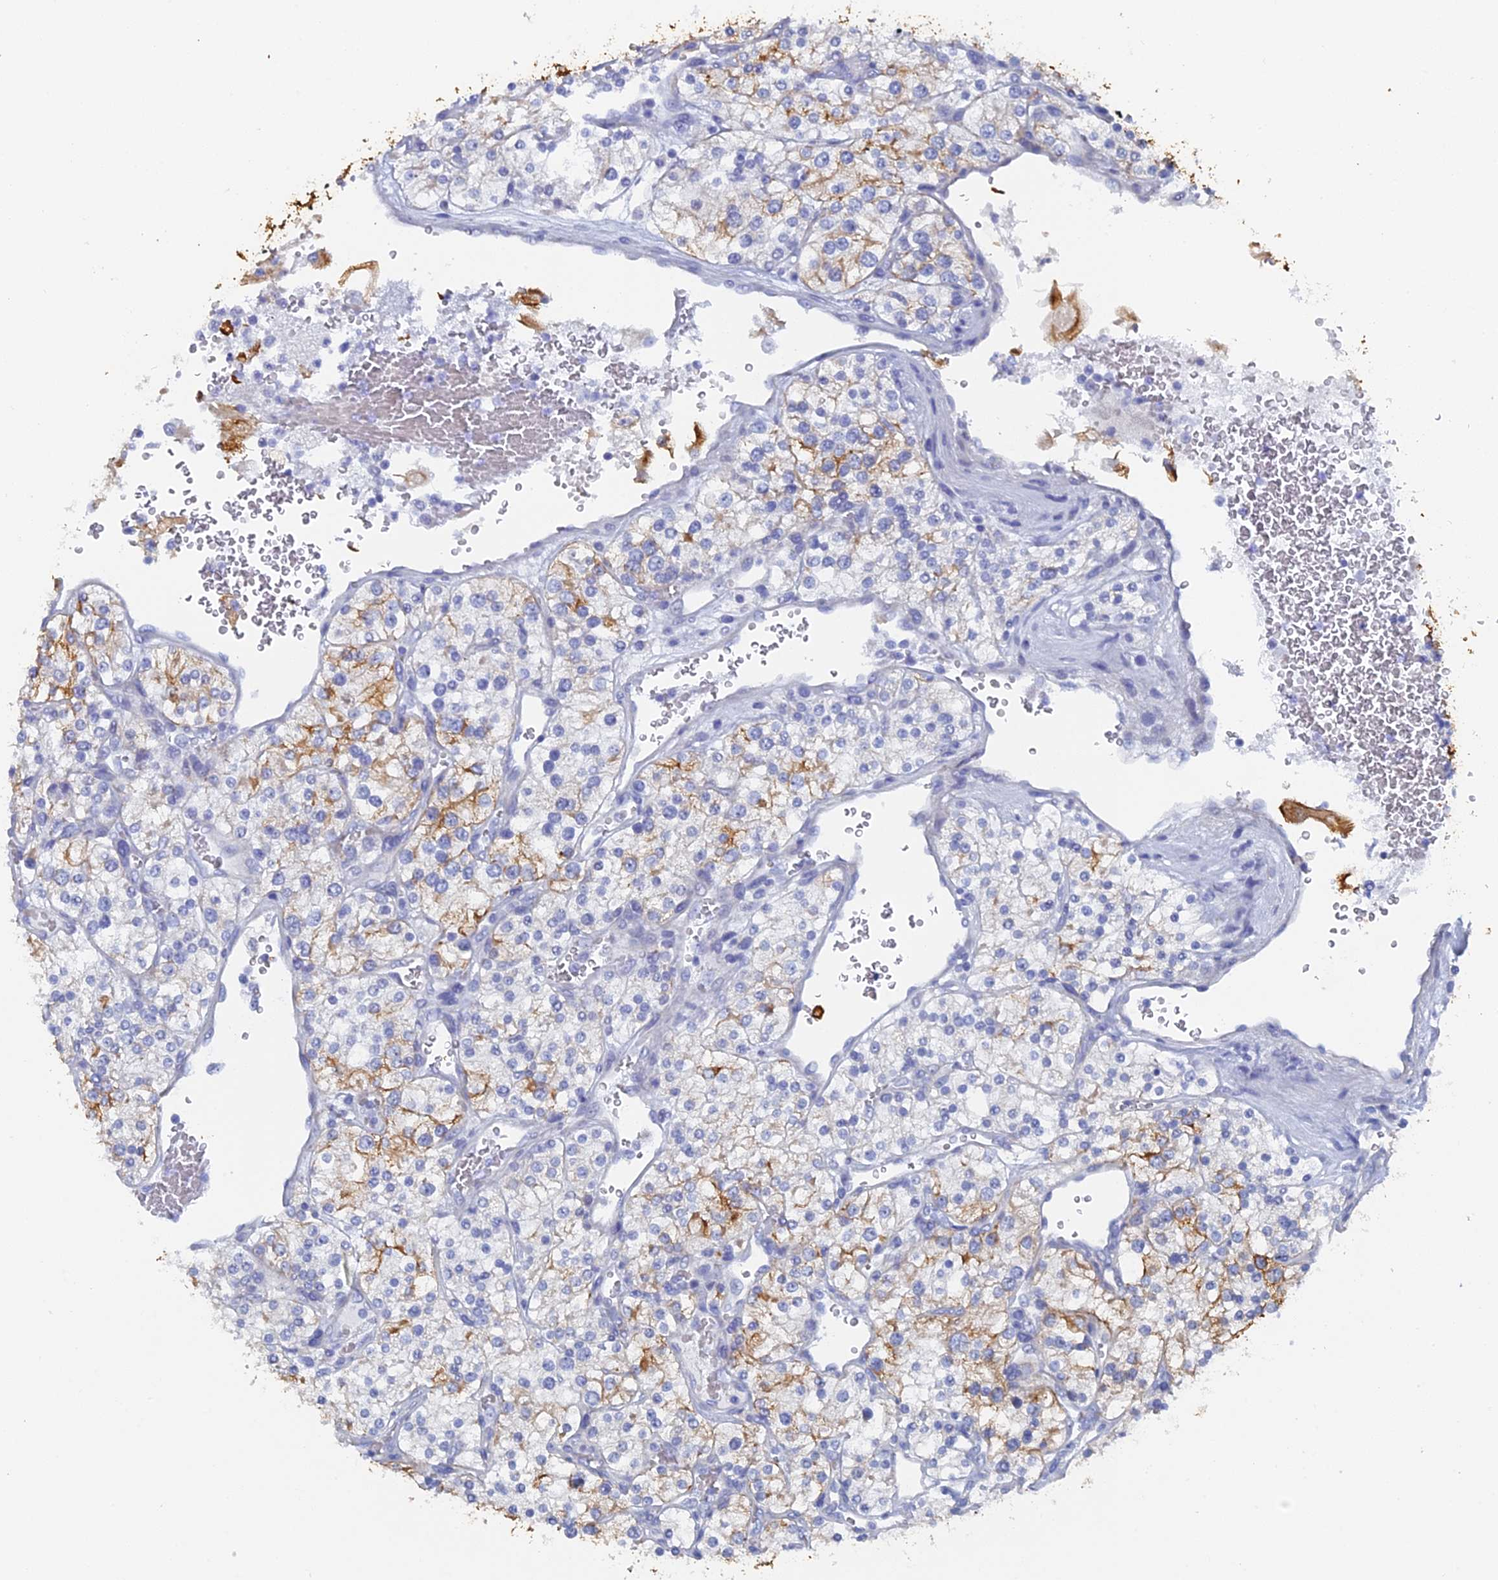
{"staining": {"intensity": "moderate", "quantity": "<25%", "location": "cytoplasmic/membranous"}, "tissue": "renal cancer", "cell_type": "Tumor cells", "image_type": "cancer", "snomed": [{"axis": "morphology", "description": "Adenocarcinoma, NOS"}, {"axis": "topography", "description": "Kidney"}], "caption": "Human renal adenocarcinoma stained for a protein (brown) exhibits moderate cytoplasmic/membranous positive staining in approximately <25% of tumor cells.", "gene": "SRFBP1", "patient": {"sex": "male", "age": 80}}